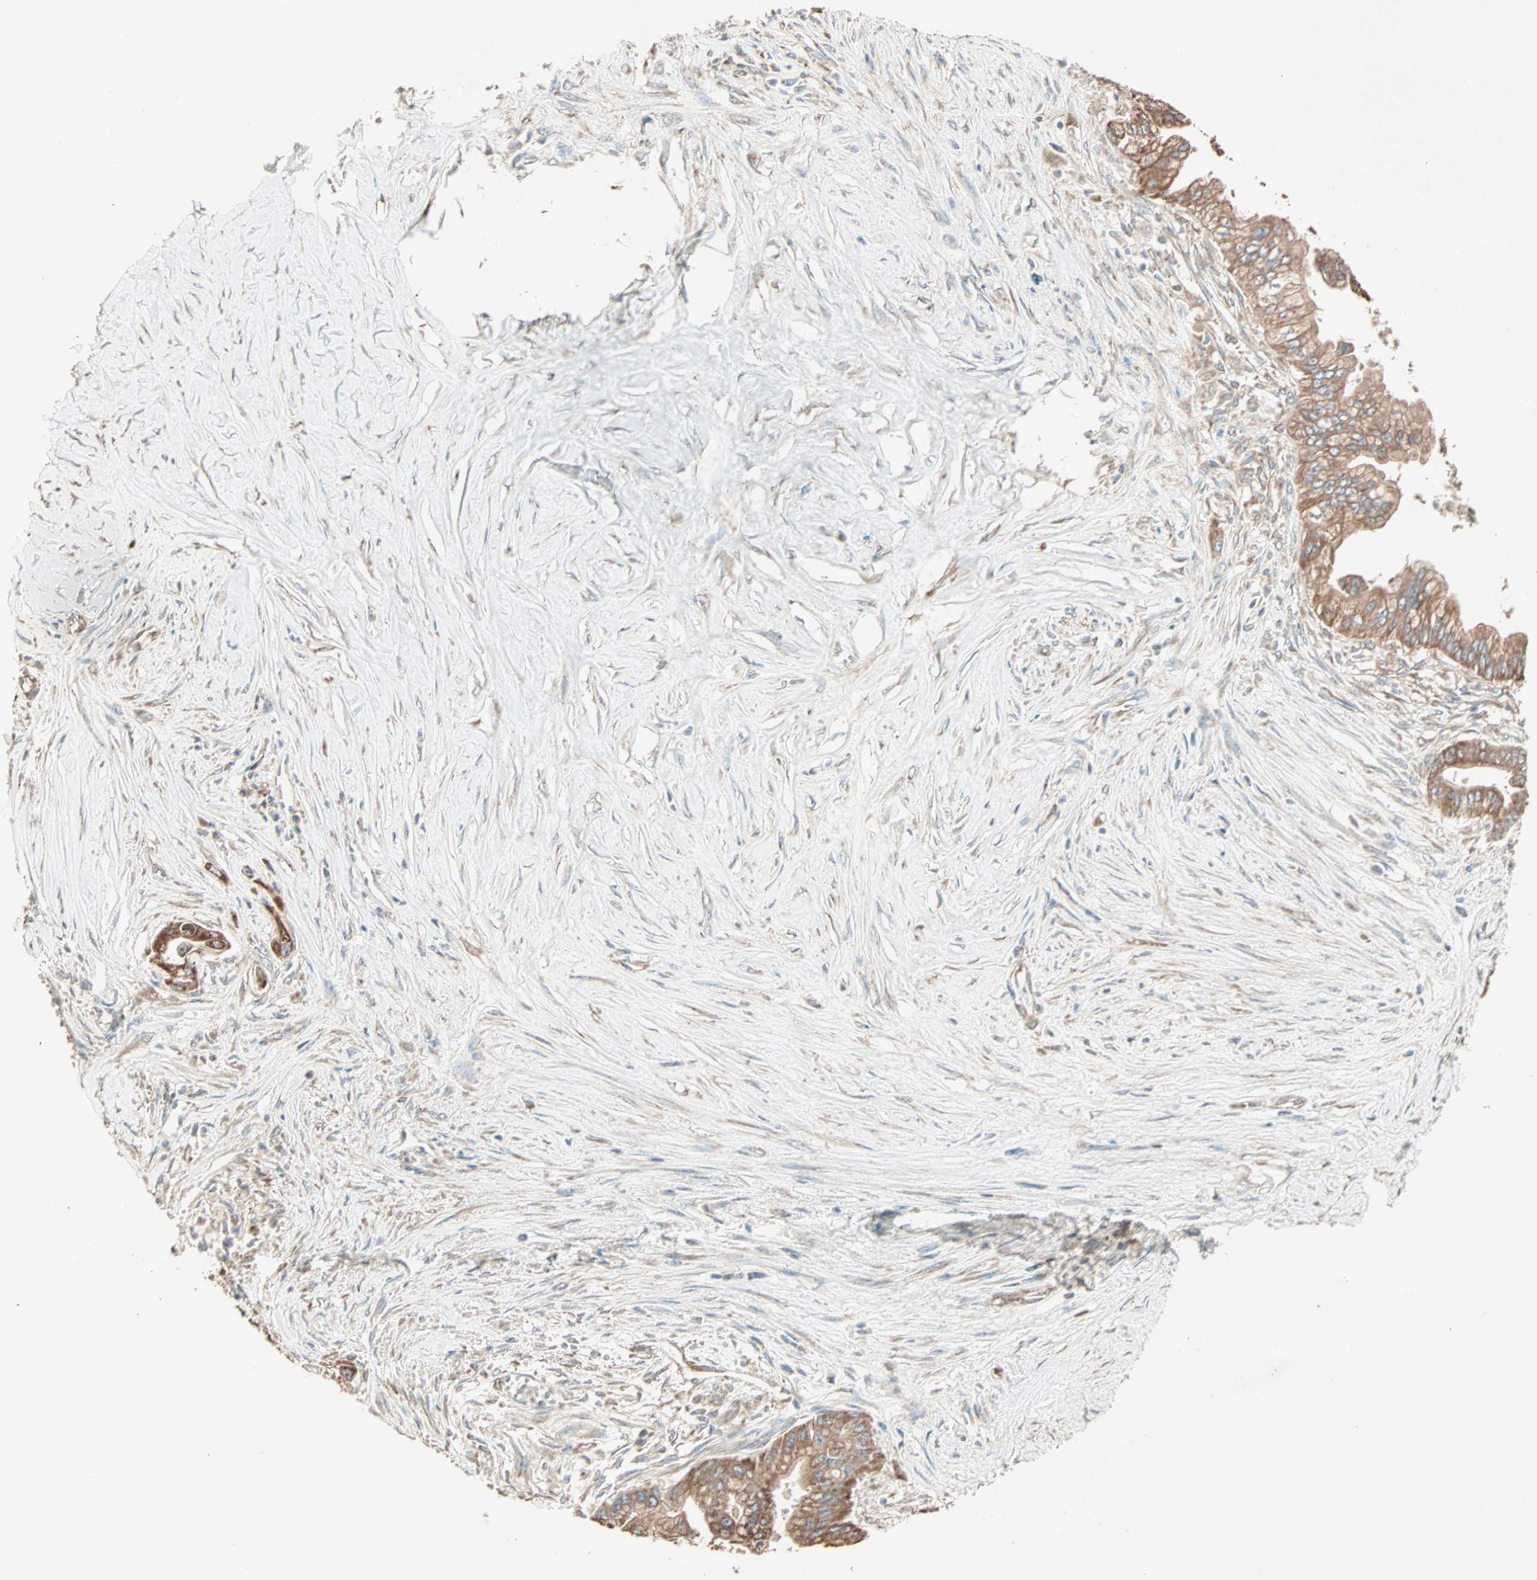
{"staining": {"intensity": "moderate", "quantity": ">75%", "location": "cytoplasmic/membranous"}, "tissue": "pancreatic cancer", "cell_type": "Tumor cells", "image_type": "cancer", "snomed": [{"axis": "morphology", "description": "Adenocarcinoma, NOS"}, {"axis": "topography", "description": "Pancreas"}], "caption": "Human adenocarcinoma (pancreatic) stained with a protein marker reveals moderate staining in tumor cells.", "gene": "EIF4G2", "patient": {"sex": "male", "age": 59}}